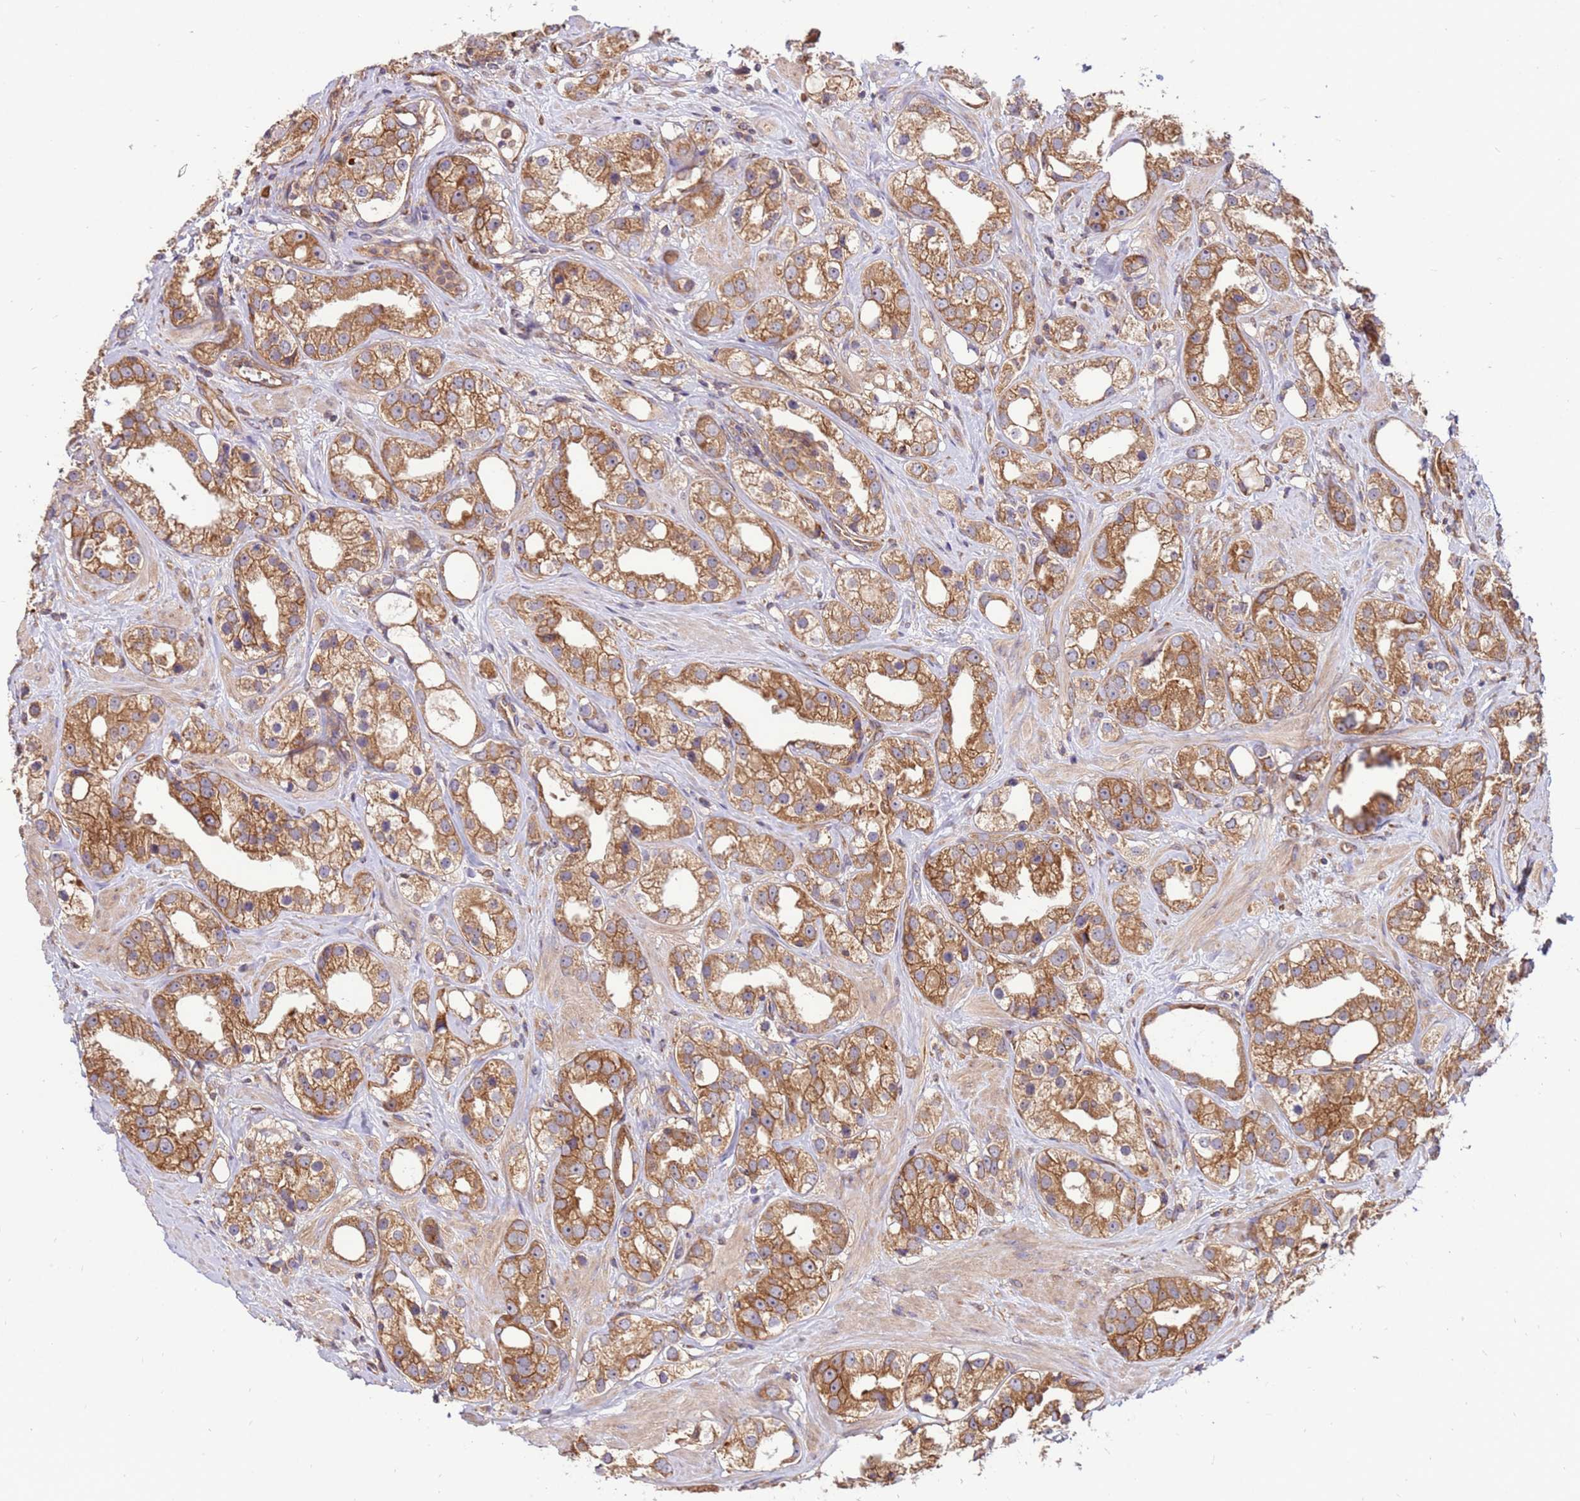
{"staining": {"intensity": "moderate", "quantity": ">75%", "location": "cytoplasmic/membranous"}, "tissue": "prostate cancer", "cell_type": "Tumor cells", "image_type": "cancer", "snomed": [{"axis": "morphology", "description": "Adenocarcinoma, NOS"}, {"axis": "topography", "description": "Prostate"}], "caption": "Prostate adenocarcinoma stained for a protein shows moderate cytoplasmic/membranous positivity in tumor cells.", "gene": "SLC44A5", "patient": {"sex": "male", "age": 79}}